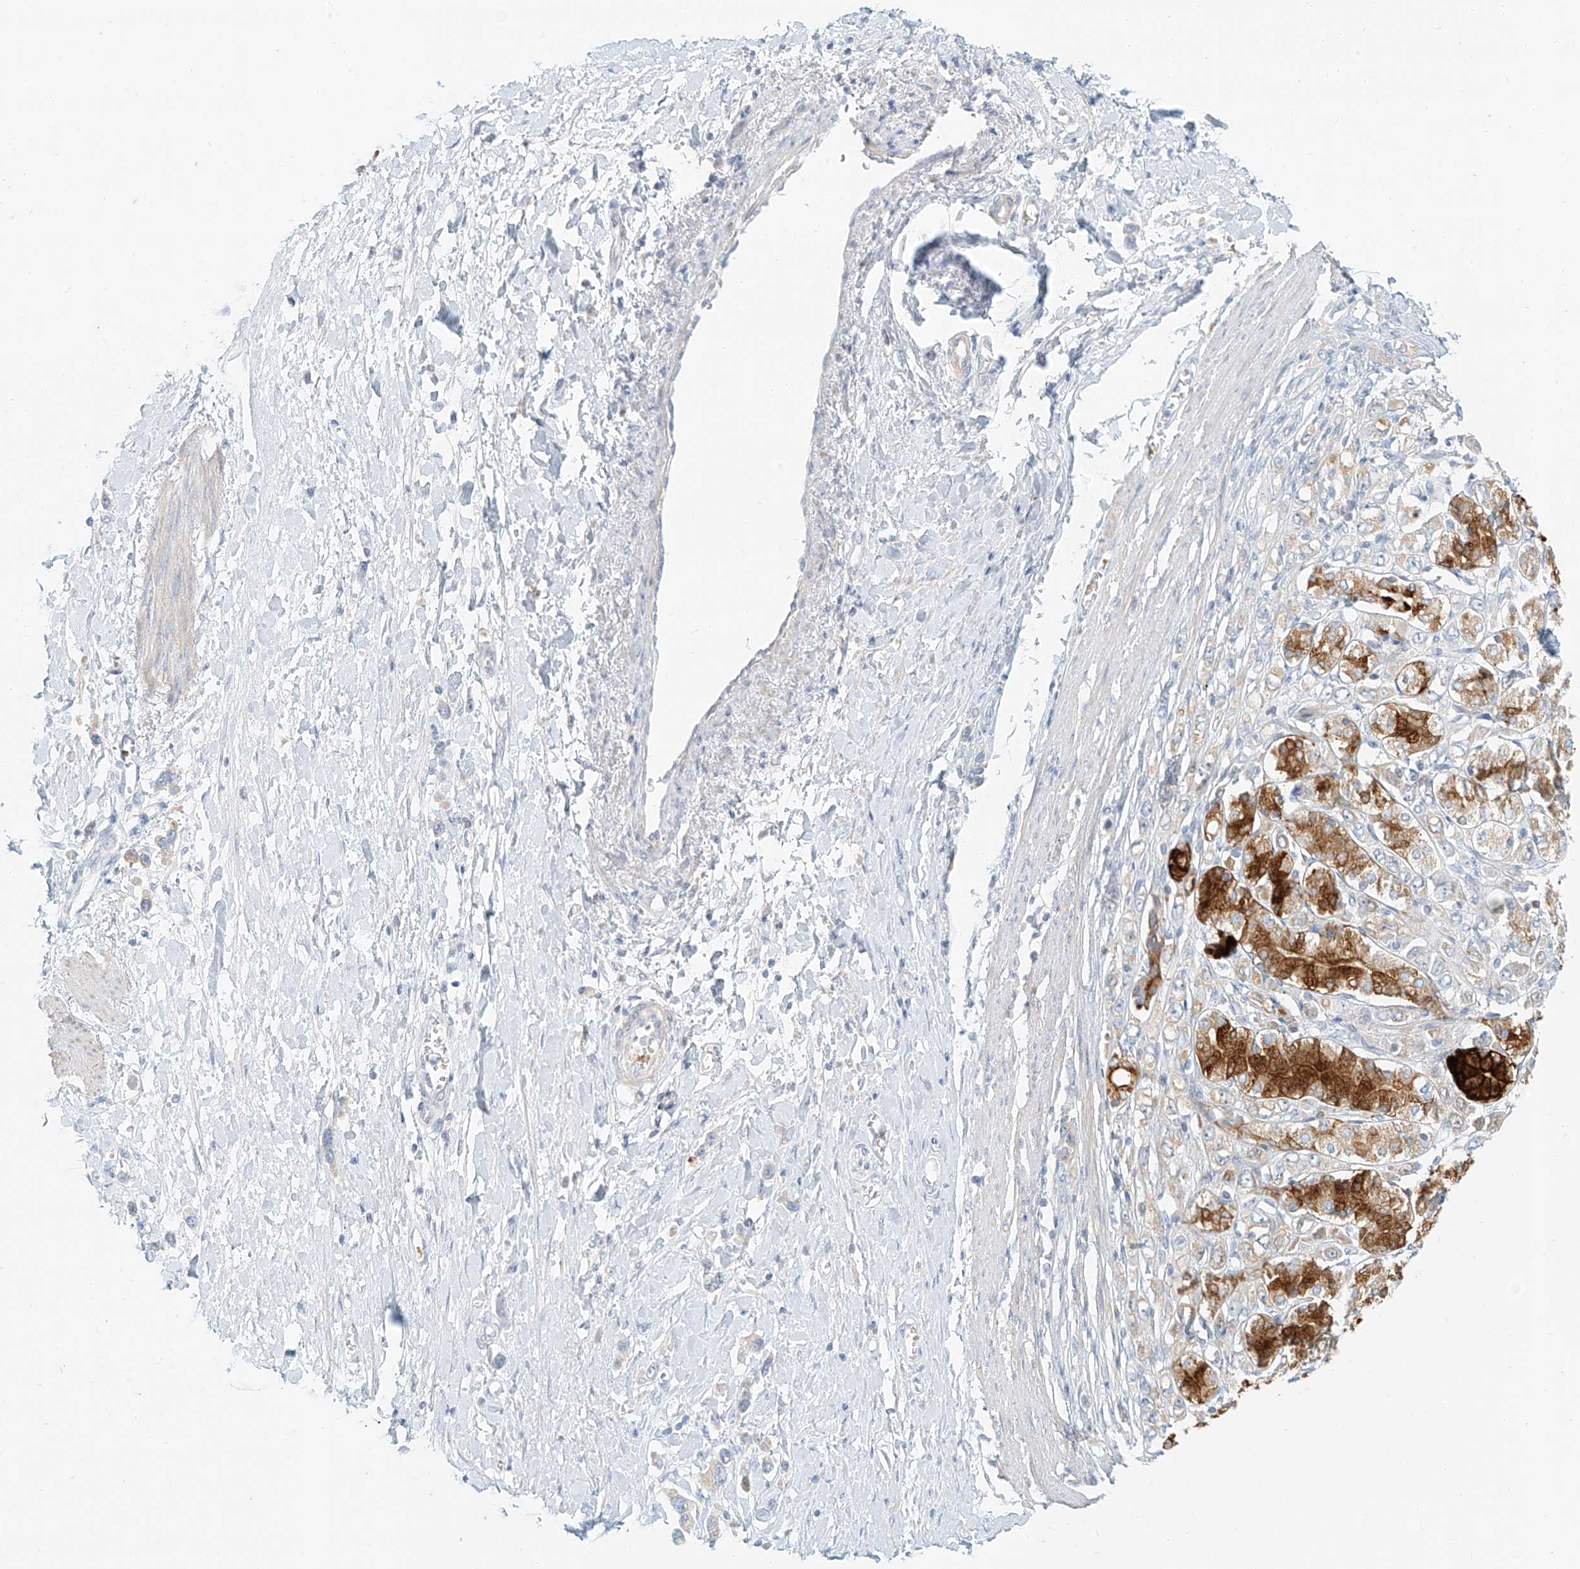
{"staining": {"intensity": "negative", "quantity": "none", "location": "none"}, "tissue": "stomach cancer", "cell_type": "Tumor cells", "image_type": "cancer", "snomed": [{"axis": "morphology", "description": "Adenocarcinoma, NOS"}, {"axis": "topography", "description": "Stomach"}], "caption": "High power microscopy micrograph of an immunohistochemistry image of stomach cancer (adenocarcinoma), revealing no significant positivity in tumor cells.", "gene": "PGC", "patient": {"sex": "female", "age": 65}}